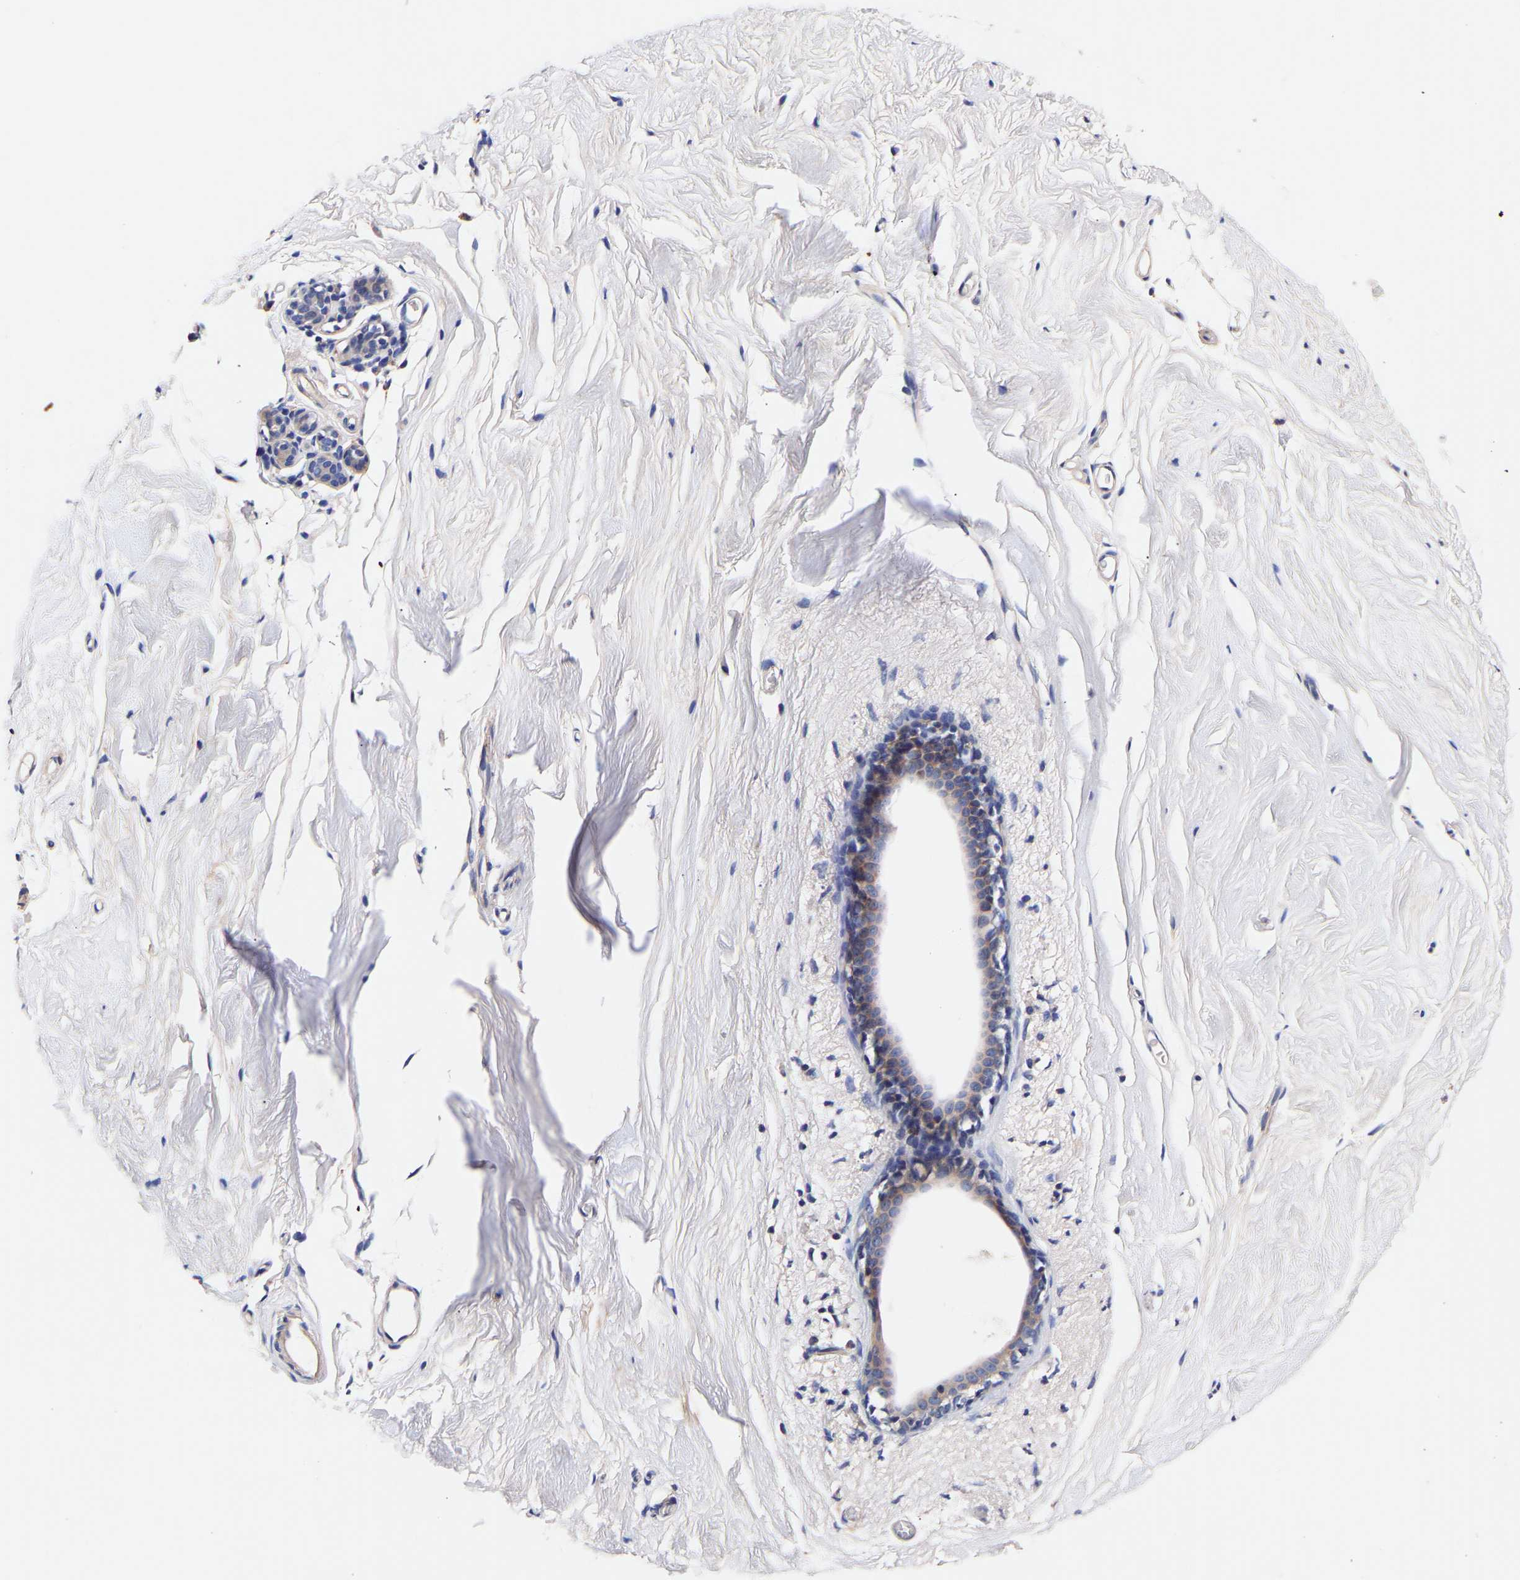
{"staining": {"intensity": "negative", "quantity": "none", "location": "none"}, "tissue": "breast", "cell_type": "Adipocytes", "image_type": "normal", "snomed": [{"axis": "morphology", "description": "Normal tissue, NOS"}, {"axis": "topography", "description": "Breast"}], "caption": "Immunohistochemistry (IHC) of unremarkable human breast shows no positivity in adipocytes. Brightfield microscopy of immunohistochemistry stained with DAB (3,3'-diaminobenzidine) (brown) and hematoxylin (blue), captured at high magnification.", "gene": "SEM1", "patient": {"sex": "female", "age": 62}}